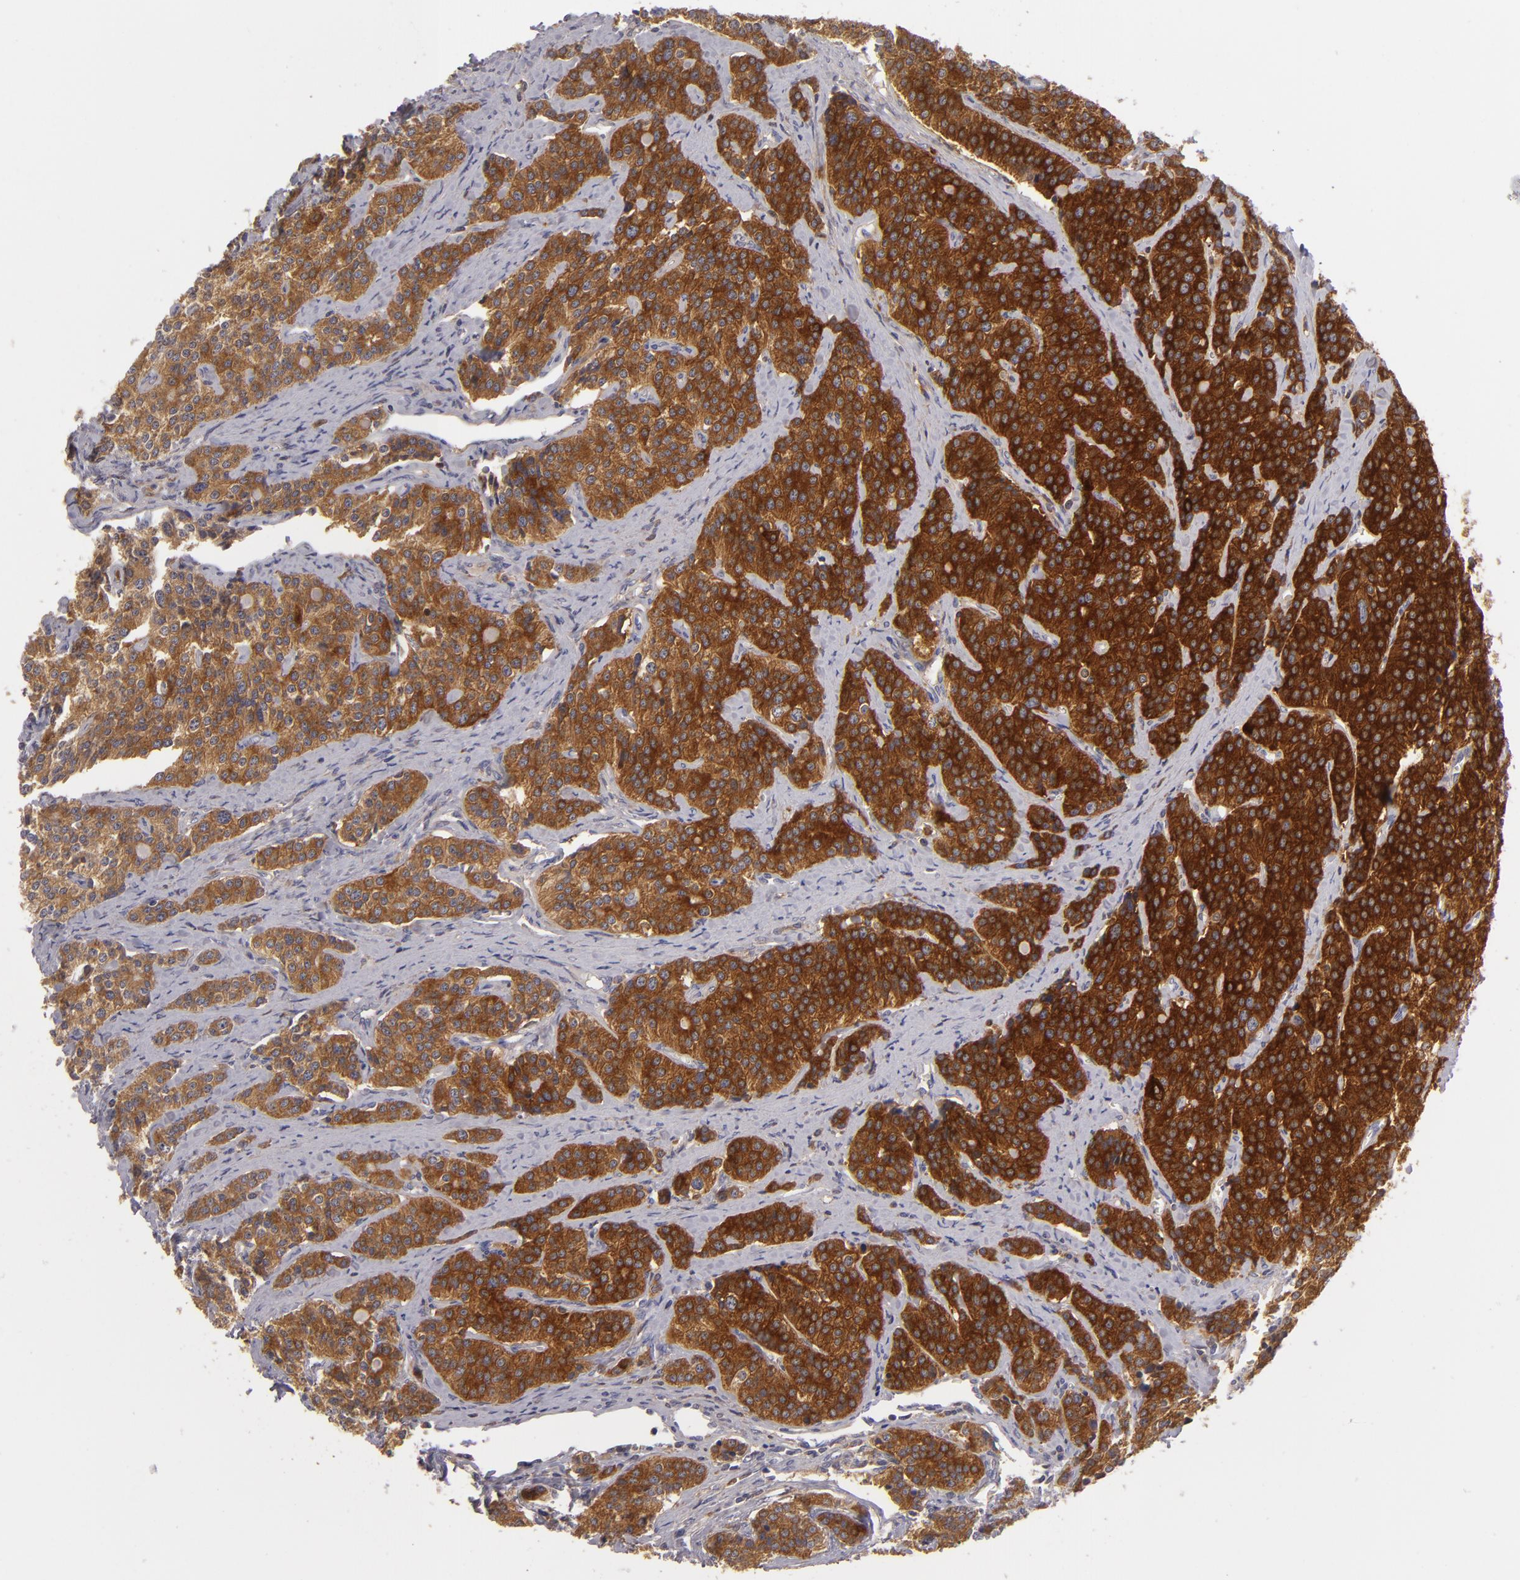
{"staining": {"intensity": "strong", "quantity": ">75%", "location": "cytoplasmic/membranous"}, "tissue": "carcinoid", "cell_type": "Tumor cells", "image_type": "cancer", "snomed": [{"axis": "morphology", "description": "Carcinoid, malignant, NOS"}, {"axis": "topography", "description": "Small intestine"}], "caption": "Tumor cells exhibit high levels of strong cytoplasmic/membranous staining in approximately >75% of cells in carcinoid.", "gene": "MMP10", "patient": {"sex": "male", "age": 63}}